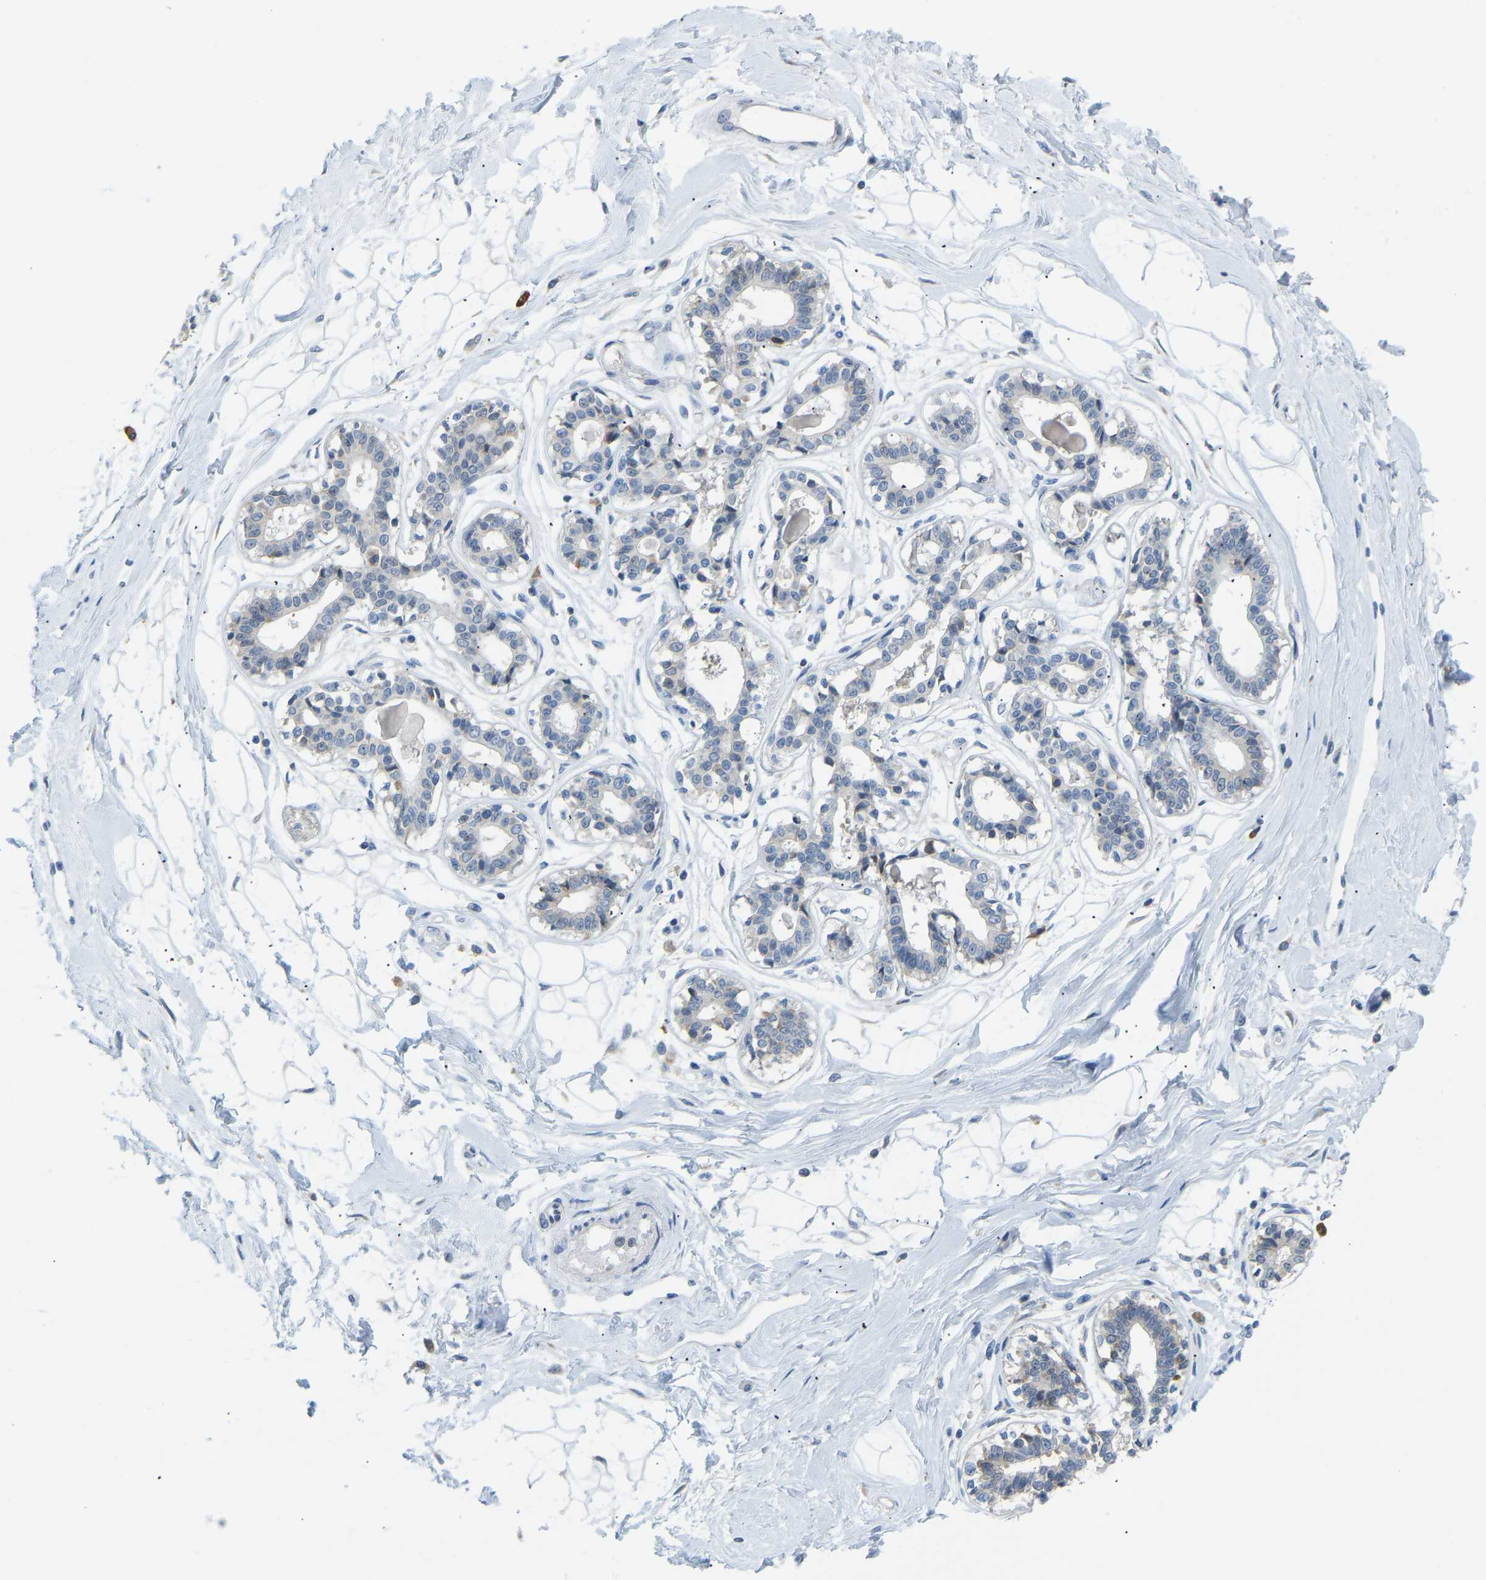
{"staining": {"intensity": "negative", "quantity": "none", "location": "none"}, "tissue": "breast", "cell_type": "Adipocytes", "image_type": "normal", "snomed": [{"axis": "morphology", "description": "Normal tissue, NOS"}, {"axis": "topography", "description": "Breast"}], "caption": "IHC histopathology image of normal breast: human breast stained with DAB (3,3'-diaminobenzidine) displays no significant protein positivity in adipocytes. The staining is performed using DAB brown chromogen with nuclei counter-stained in using hematoxylin.", "gene": "VRK1", "patient": {"sex": "female", "age": 45}}